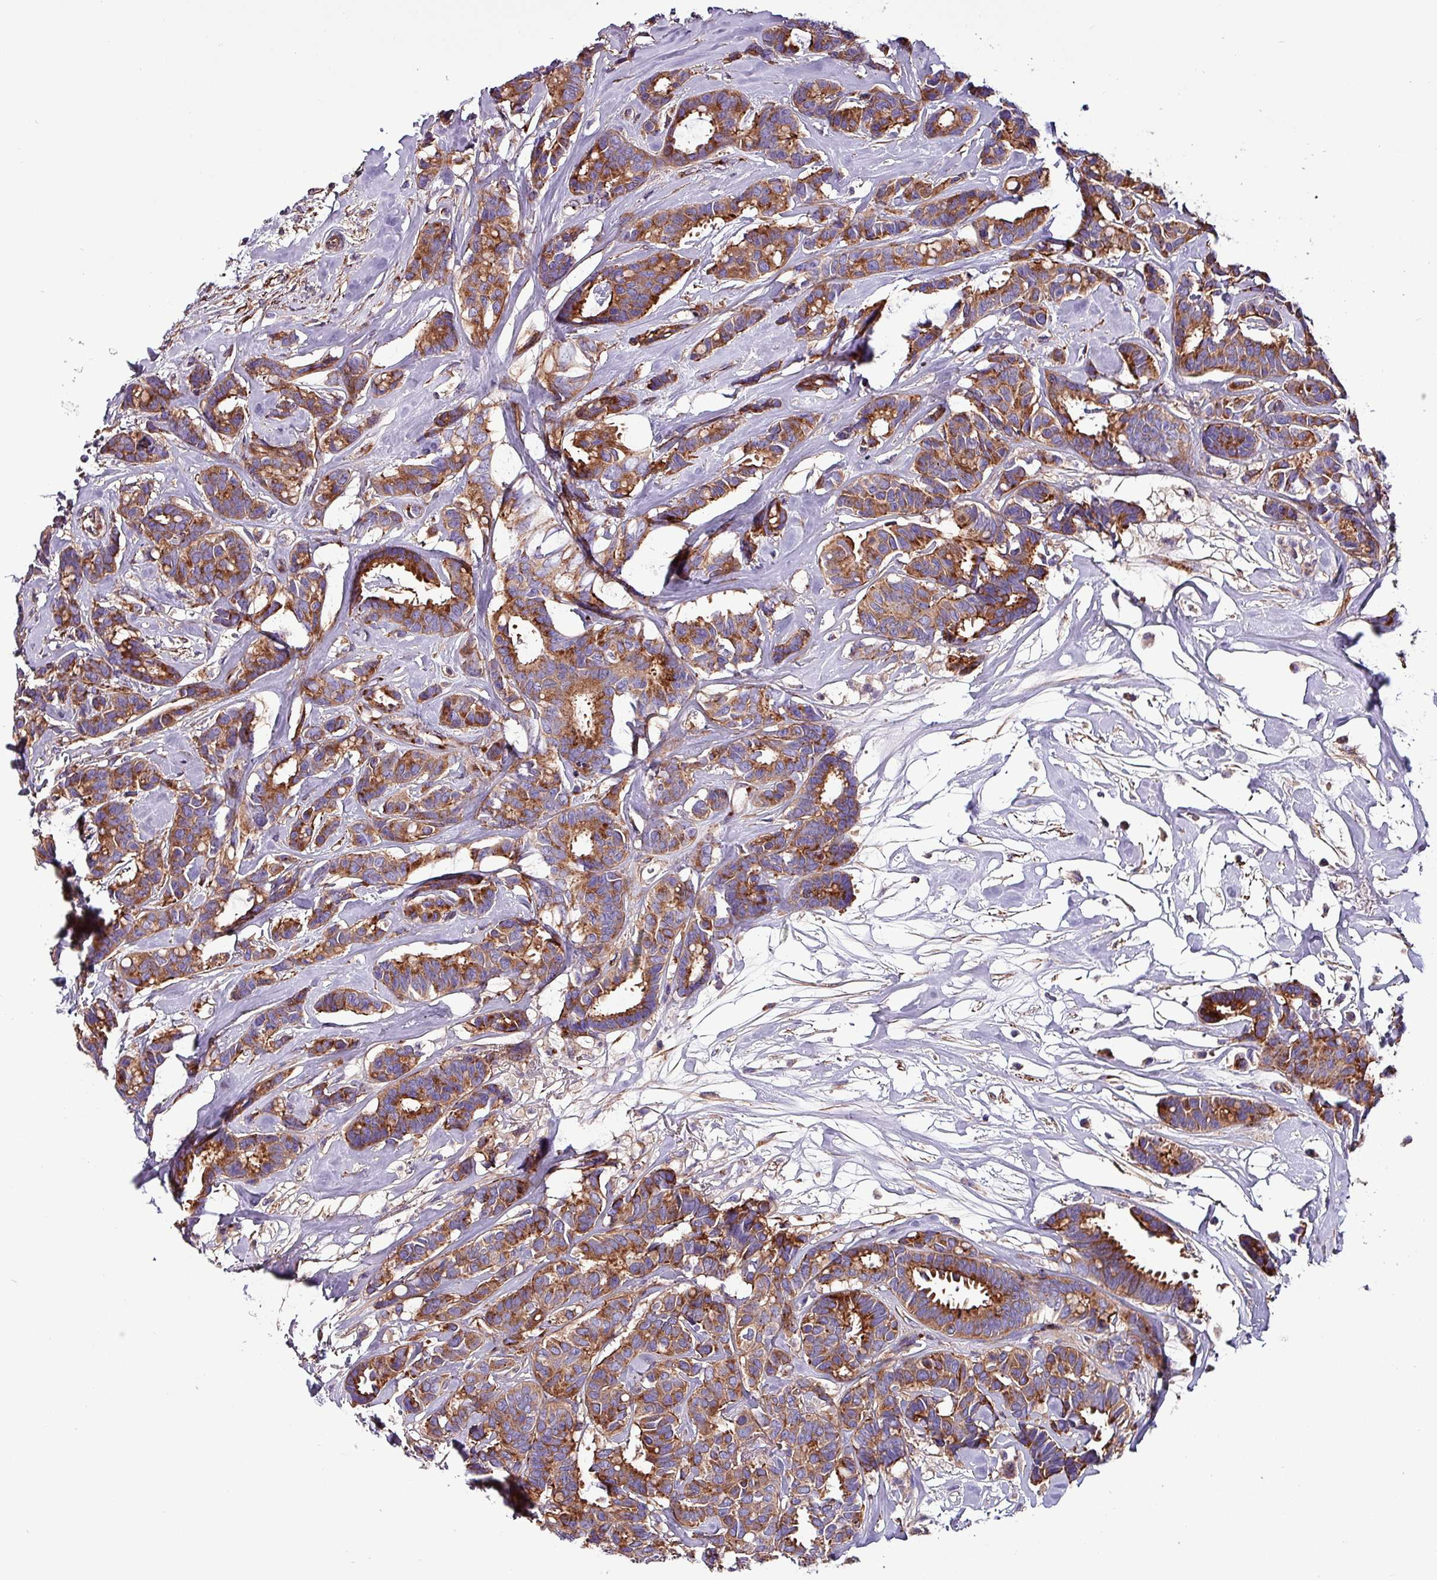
{"staining": {"intensity": "moderate", "quantity": ">75%", "location": "cytoplasmic/membranous"}, "tissue": "breast cancer", "cell_type": "Tumor cells", "image_type": "cancer", "snomed": [{"axis": "morphology", "description": "Duct carcinoma"}, {"axis": "topography", "description": "Breast"}], "caption": "DAB (3,3'-diaminobenzidine) immunohistochemical staining of human breast cancer displays moderate cytoplasmic/membranous protein positivity in approximately >75% of tumor cells.", "gene": "VAMP4", "patient": {"sex": "female", "age": 87}}